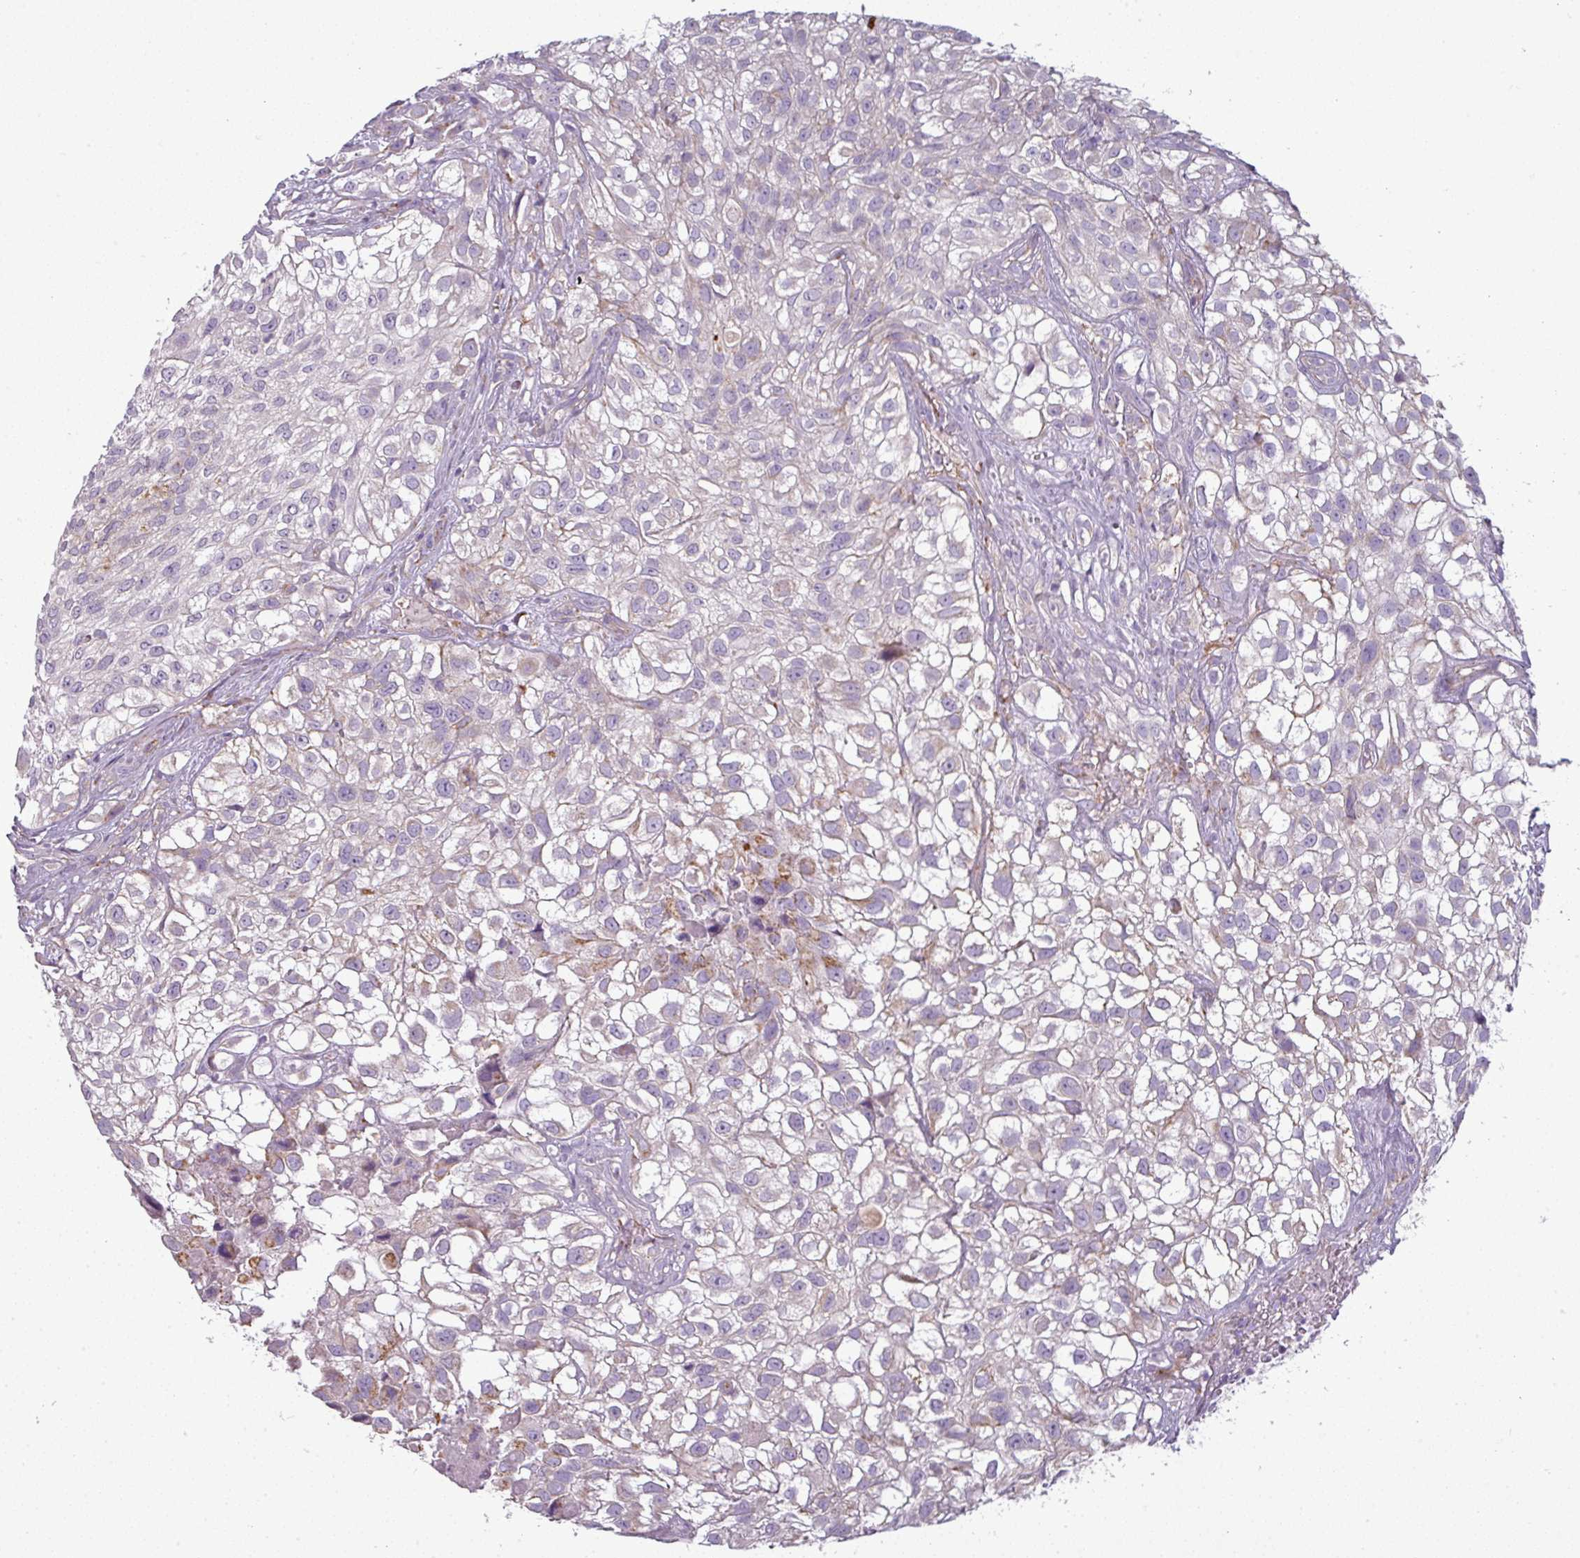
{"staining": {"intensity": "moderate", "quantity": "<25%", "location": "cytoplasmic/membranous"}, "tissue": "urothelial cancer", "cell_type": "Tumor cells", "image_type": "cancer", "snomed": [{"axis": "morphology", "description": "Urothelial carcinoma, High grade"}, {"axis": "topography", "description": "Urinary bladder"}], "caption": "This is an image of IHC staining of high-grade urothelial carcinoma, which shows moderate expression in the cytoplasmic/membranous of tumor cells.", "gene": "PNMA6A", "patient": {"sex": "male", "age": 56}}